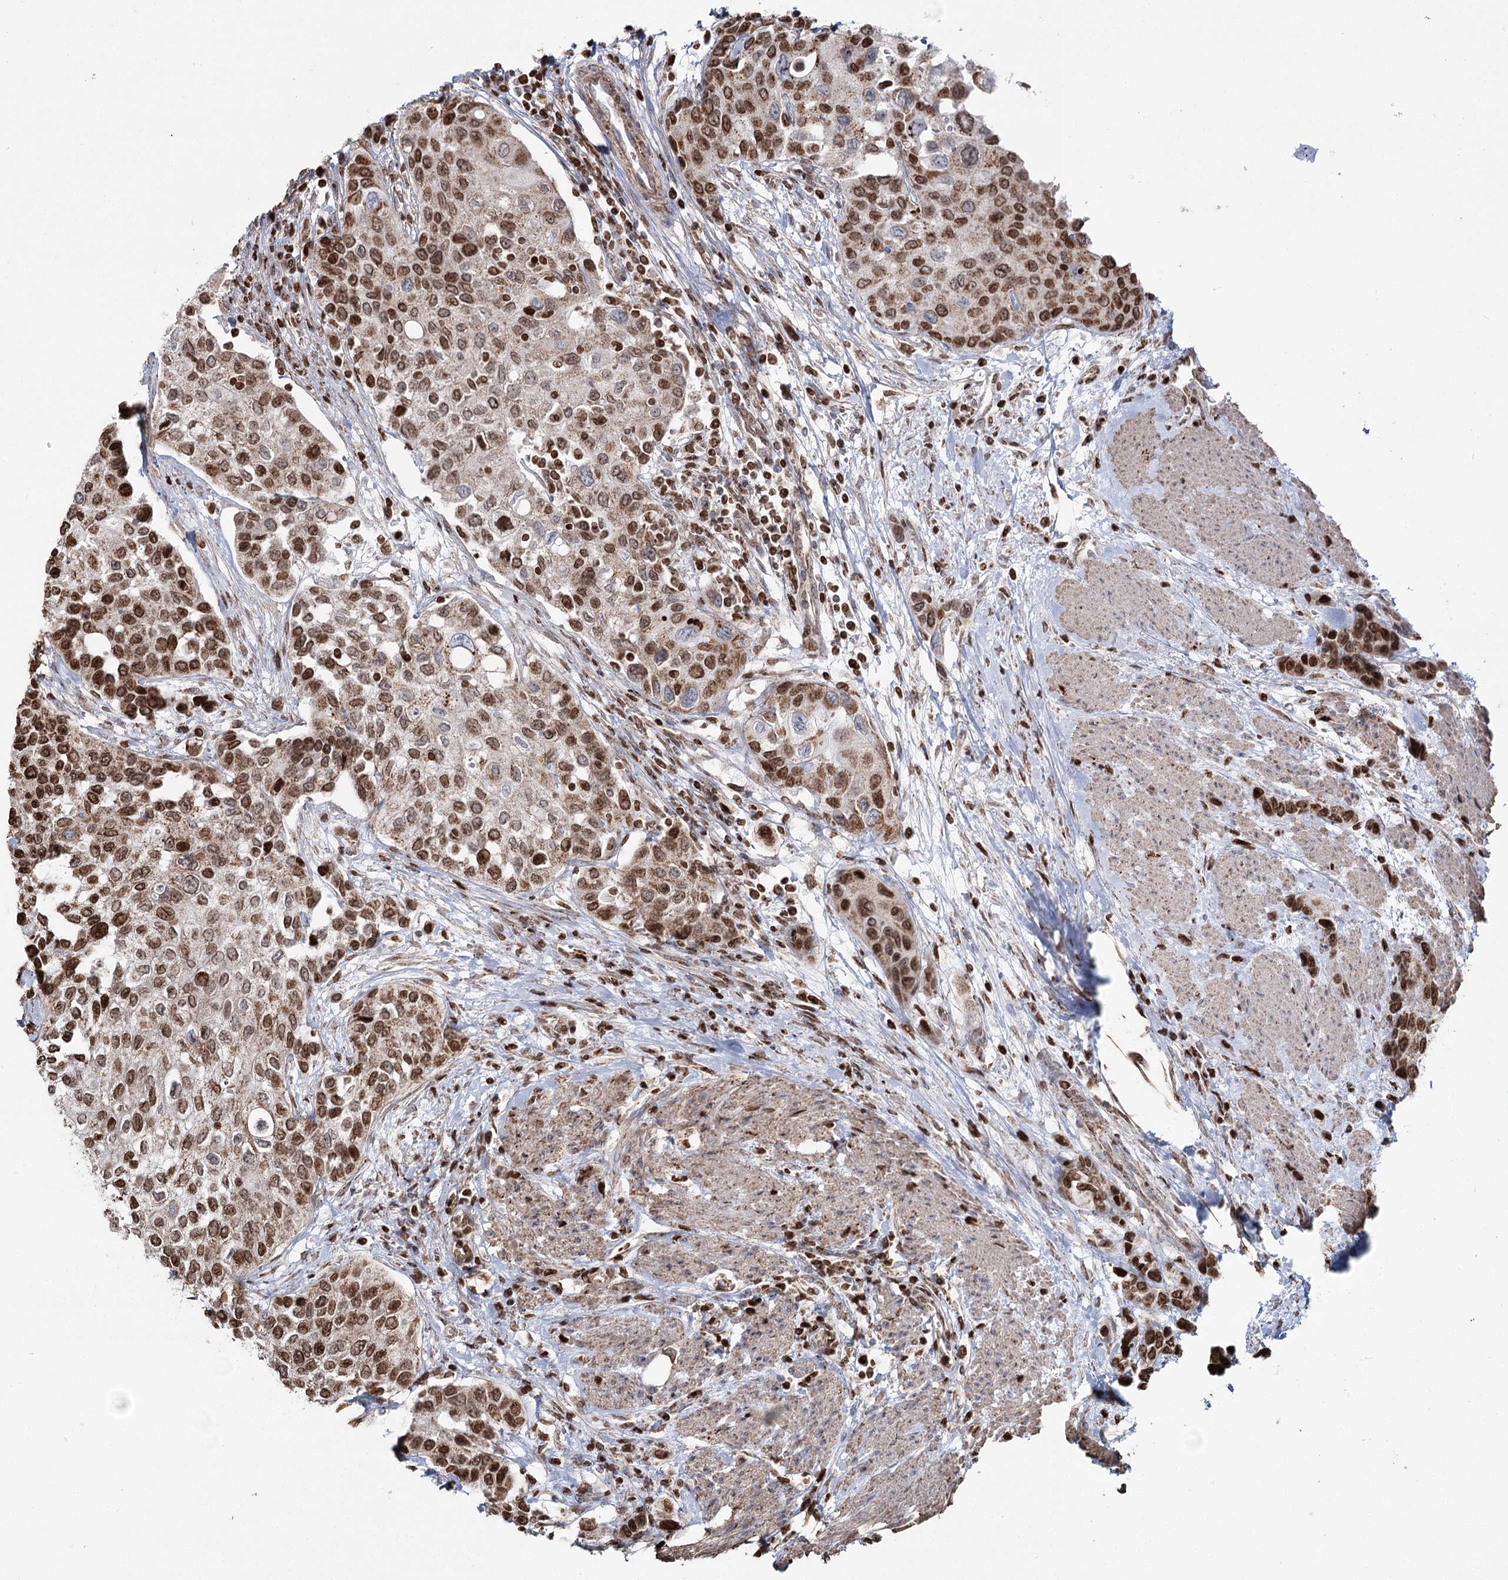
{"staining": {"intensity": "moderate", "quantity": ">75%", "location": "nuclear"}, "tissue": "urothelial cancer", "cell_type": "Tumor cells", "image_type": "cancer", "snomed": [{"axis": "morphology", "description": "Normal tissue, NOS"}, {"axis": "morphology", "description": "Urothelial carcinoma, High grade"}, {"axis": "topography", "description": "Vascular tissue"}, {"axis": "topography", "description": "Urinary bladder"}], "caption": "This is an image of immunohistochemistry (IHC) staining of urothelial cancer, which shows moderate staining in the nuclear of tumor cells.", "gene": "PDHX", "patient": {"sex": "female", "age": 56}}